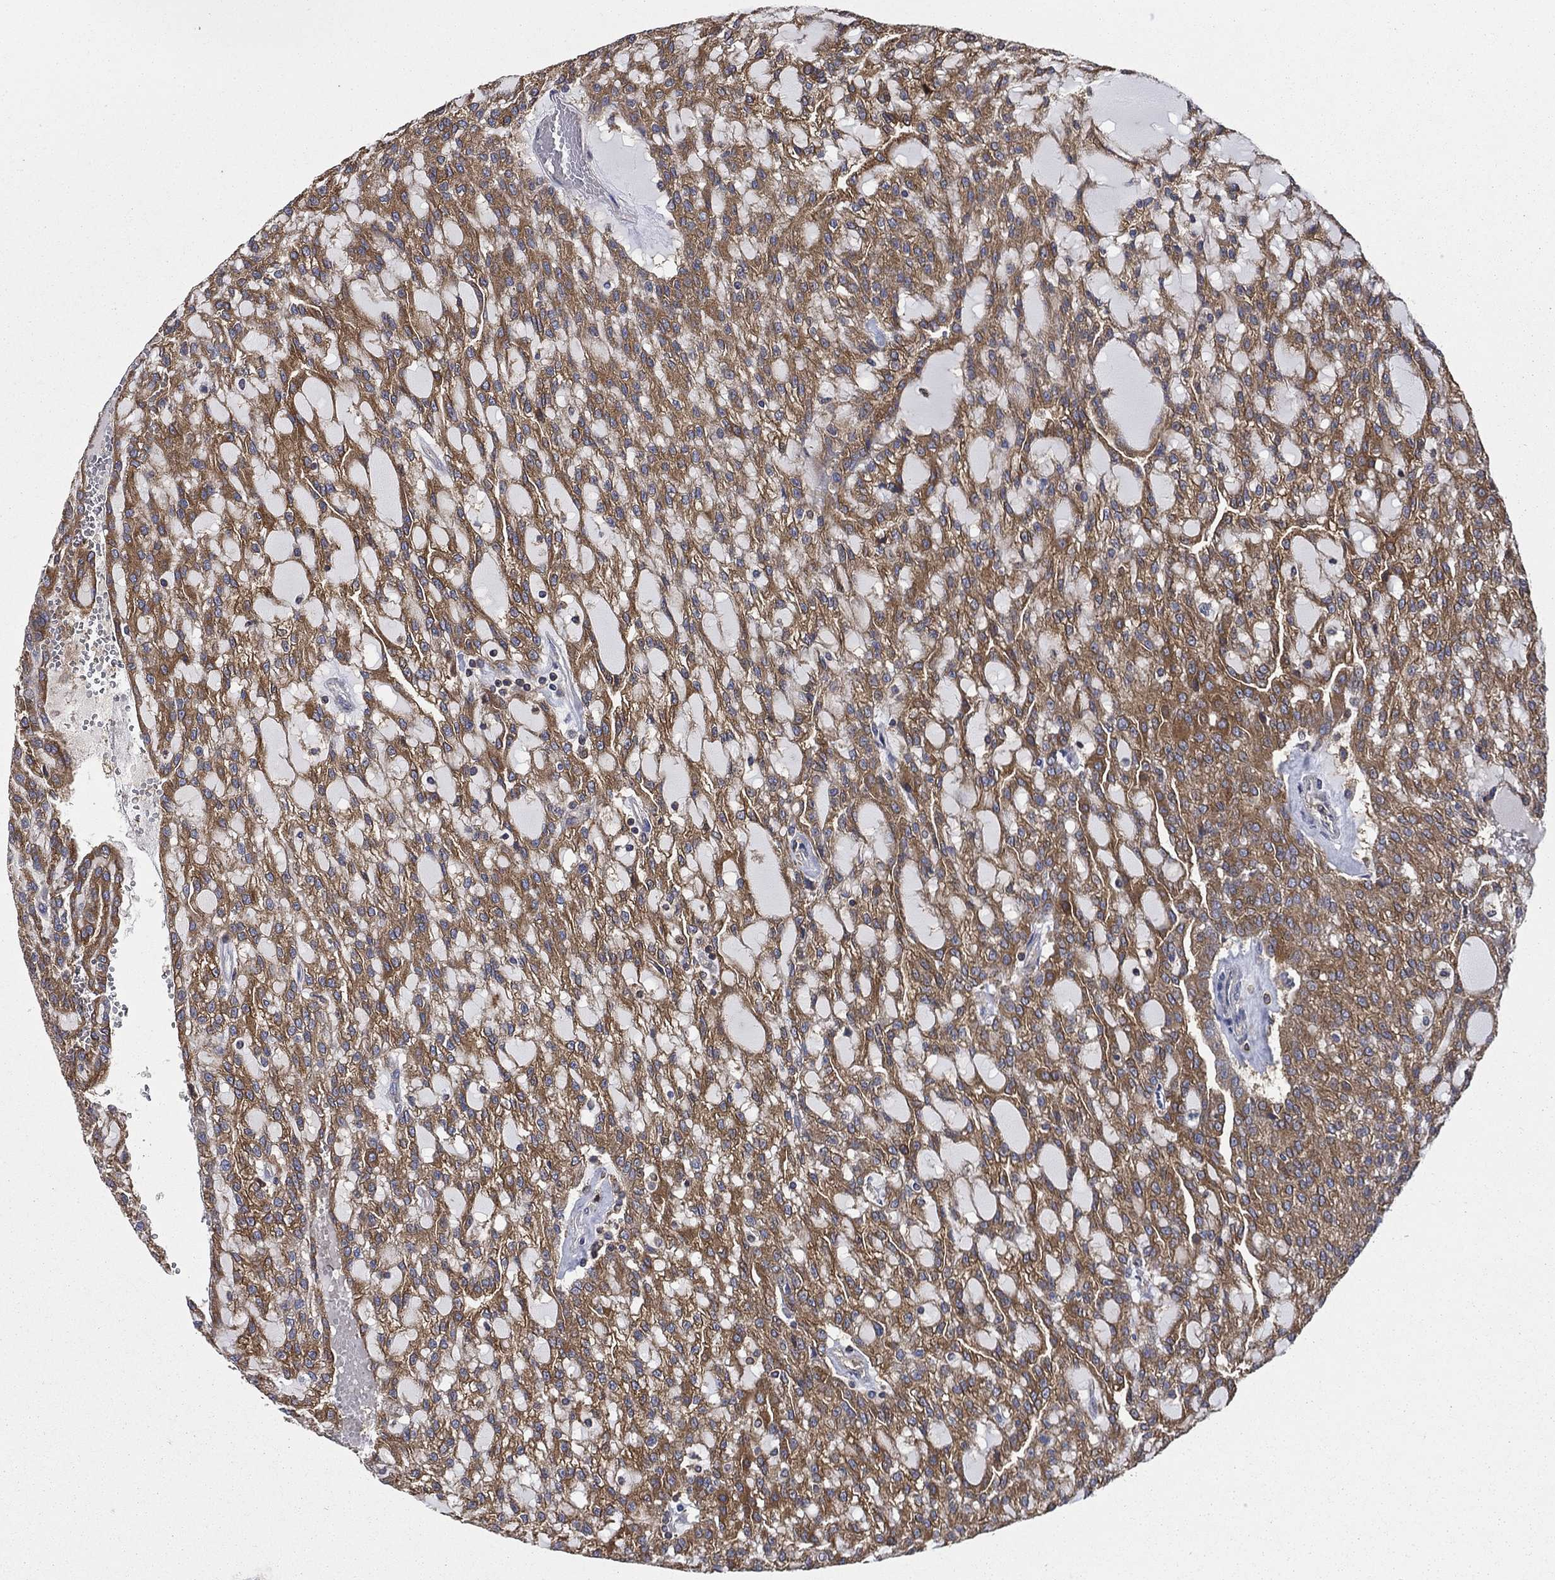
{"staining": {"intensity": "strong", "quantity": "25%-75%", "location": "cytoplasmic/membranous"}, "tissue": "renal cancer", "cell_type": "Tumor cells", "image_type": "cancer", "snomed": [{"axis": "morphology", "description": "Adenocarcinoma, NOS"}, {"axis": "topography", "description": "Kidney"}], "caption": "High-power microscopy captured an IHC image of renal adenocarcinoma, revealing strong cytoplasmic/membranous expression in about 25%-75% of tumor cells.", "gene": "SMPD3", "patient": {"sex": "male", "age": 63}}